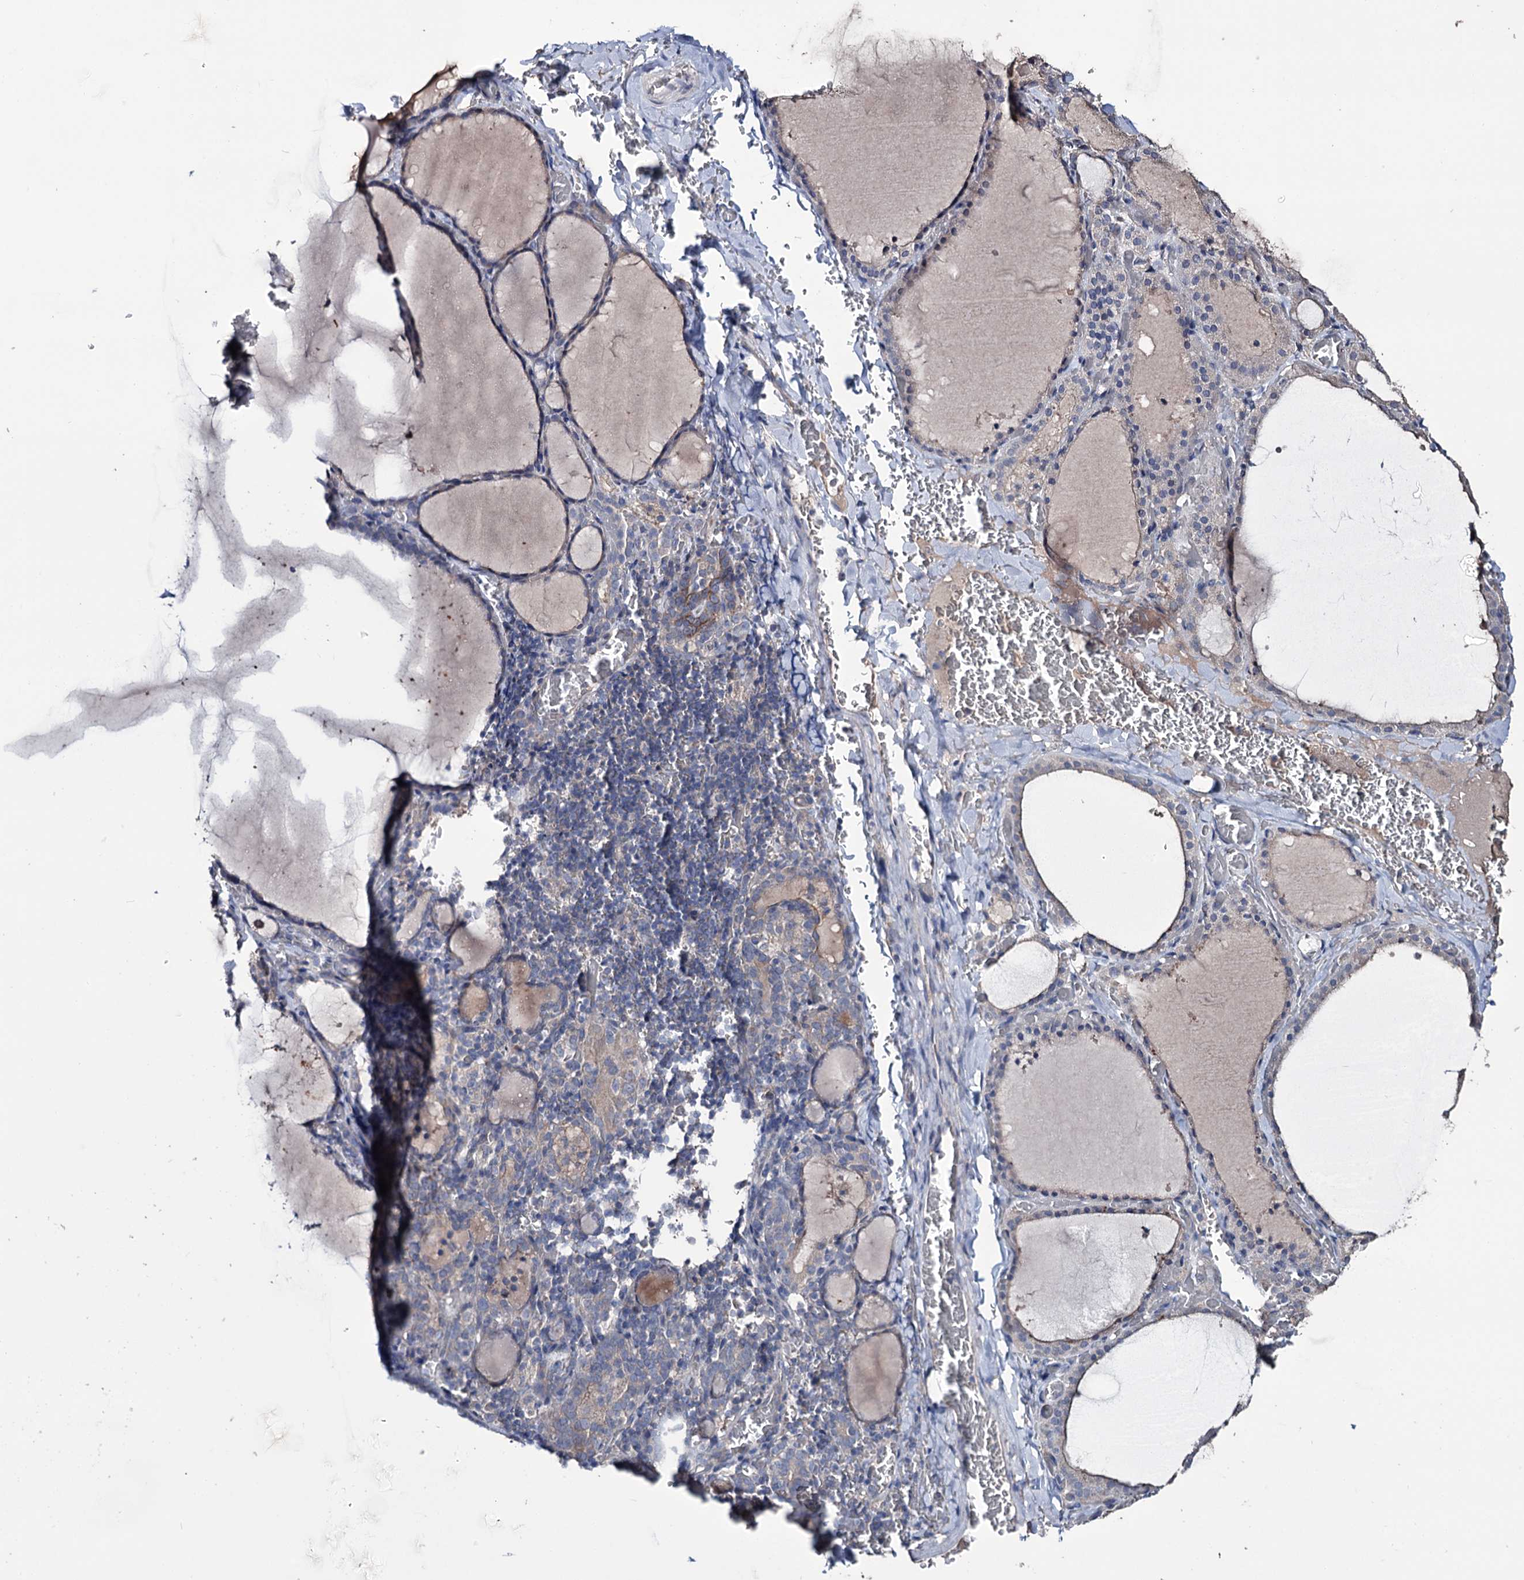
{"staining": {"intensity": "negative", "quantity": "none", "location": "none"}, "tissue": "thyroid gland", "cell_type": "Glandular cells", "image_type": "normal", "snomed": [{"axis": "morphology", "description": "Normal tissue, NOS"}, {"axis": "topography", "description": "Thyroid gland"}], "caption": "Immunohistochemistry image of benign thyroid gland: thyroid gland stained with DAB (3,3'-diaminobenzidine) displays no significant protein expression in glandular cells. The staining is performed using DAB brown chromogen with nuclei counter-stained in using hematoxylin.", "gene": "EPB41L5", "patient": {"sex": "female", "age": 39}}